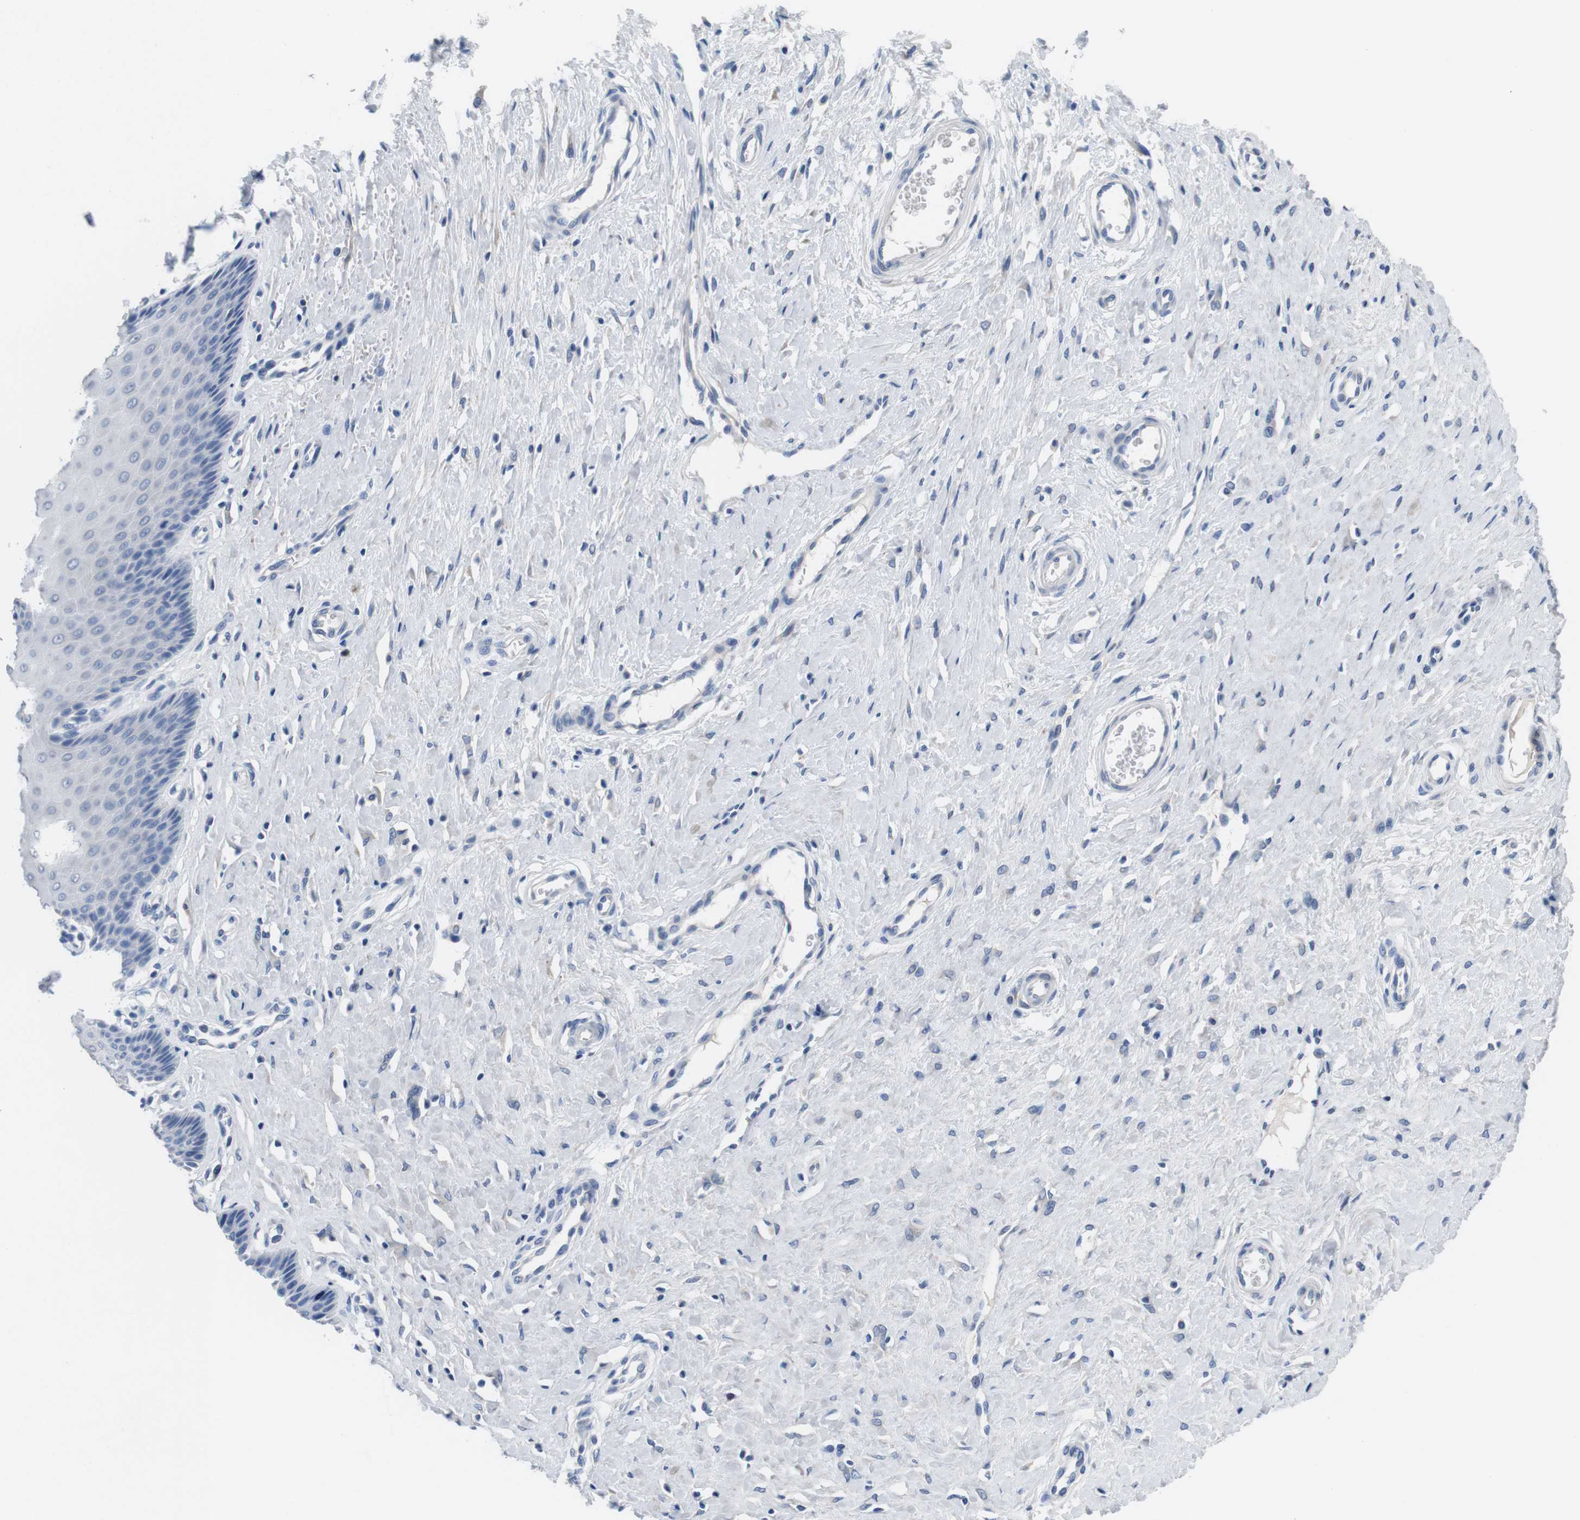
{"staining": {"intensity": "negative", "quantity": "none", "location": "none"}, "tissue": "cervix", "cell_type": "Glandular cells", "image_type": "normal", "snomed": [{"axis": "morphology", "description": "Normal tissue, NOS"}, {"axis": "topography", "description": "Cervix"}], "caption": "High magnification brightfield microscopy of normal cervix stained with DAB (brown) and counterstained with hematoxylin (blue): glandular cells show no significant positivity. Brightfield microscopy of immunohistochemistry (IHC) stained with DAB (3,3'-diaminobenzidine) (brown) and hematoxylin (blue), captured at high magnification.", "gene": "MAP6", "patient": {"sex": "female", "age": 55}}